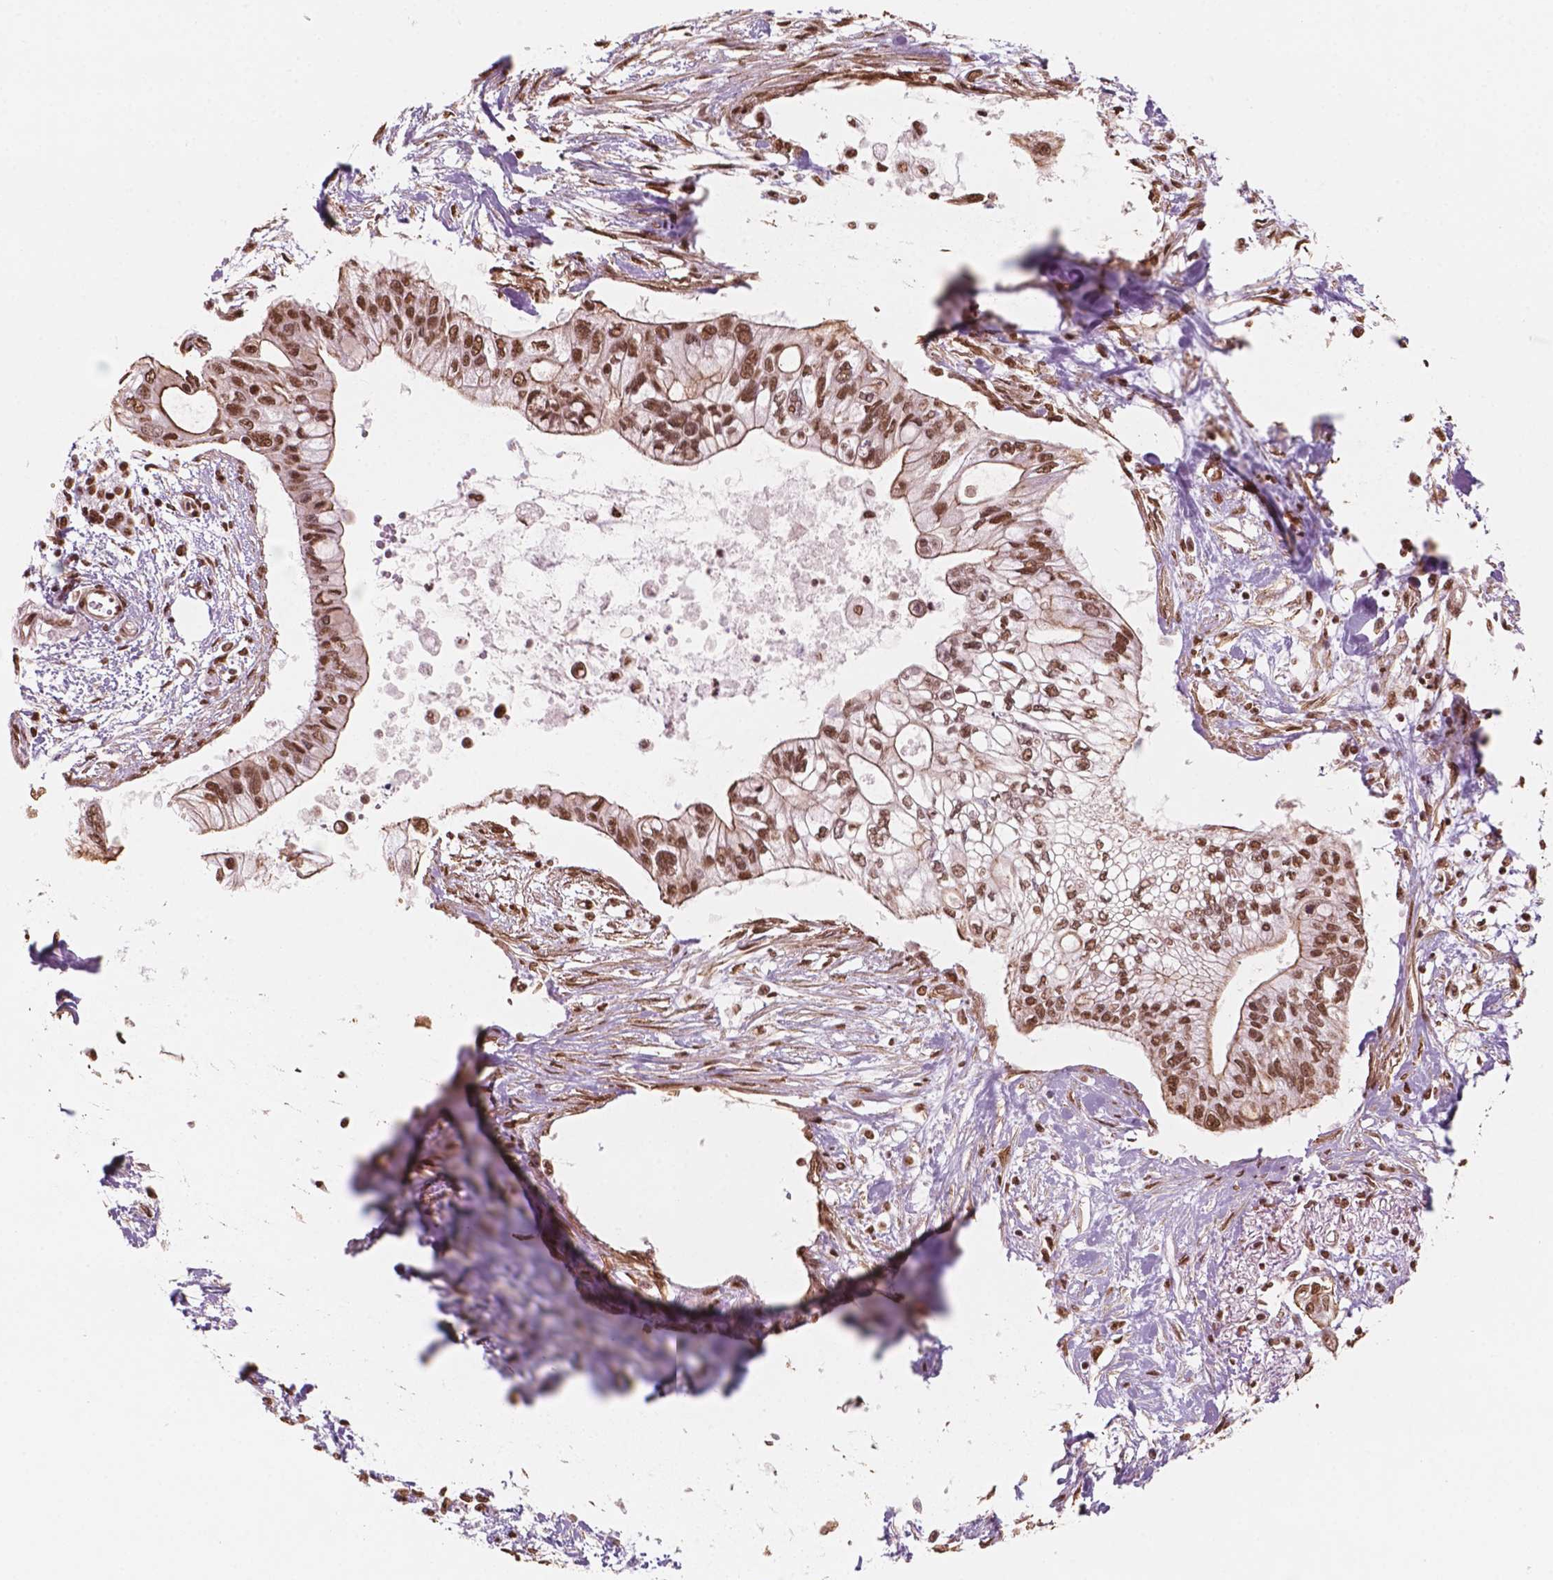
{"staining": {"intensity": "moderate", "quantity": ">75%", "location": "nuclear"}, "tissue": "pancreatic cancer", "cell_type": "Tumor cells", "image_type": "cancer", "snomed": [{"axis": "morphology", "description": "Adenocarcinoma, NOS"}, {"axis": "topography", "description": "Pancreas"}], "caption": "Immunohistochemical staining of adenocarcinoma (pancreatic) demonstrates medium levels of moderate nuclear positivity in about >75% of tumor cells. The staining is performed using DAB brown chromogen to label protein expression. The nuclei are counter-stained blue using hematoxylin.", "gene": "GTF3C5", "patient": {"sex": "female", "age": 77}}